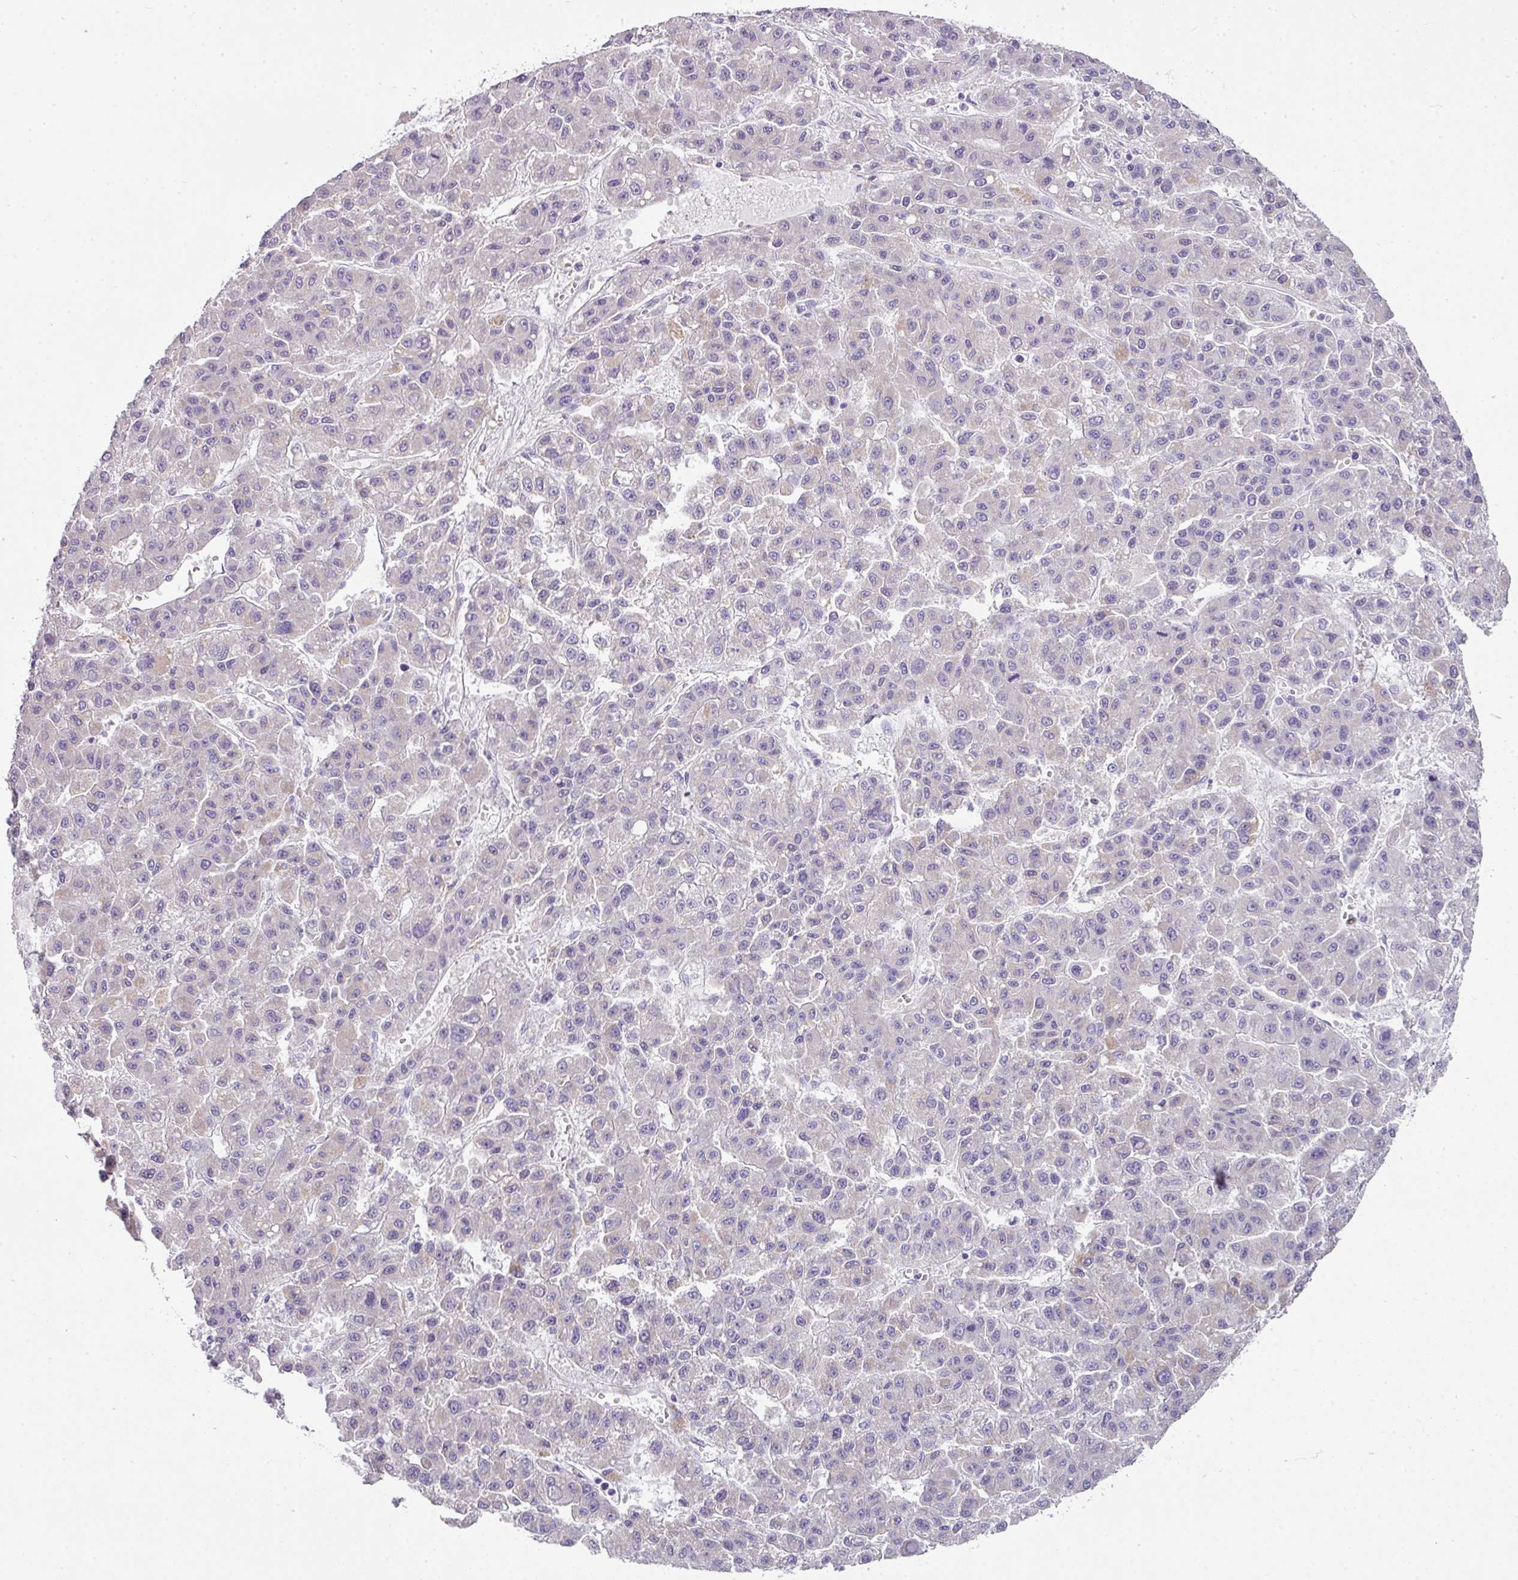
{"staining": {"intensity": "negative", "quantity": "none", "location": "none"}, "tissue": "liver cancer", "cell_type": "Tumor cells", "image_type": "cancer", "snomed": [{"axis": "morphology", "description": "Carcinoma, Hepatocellular, NOS"}, {"axis": "topography", "description": "Liver"}], "caption": "DAB immunohistochemical staining of liver cancer (hepatocellular carcinoma) shows no significant positivity in tumor cells. (Immunohistochemistry (ihc), brightfield microscopy, high magnification).", "gene": "BCL11A", "patient": {"sex": "male", "age": 70}}